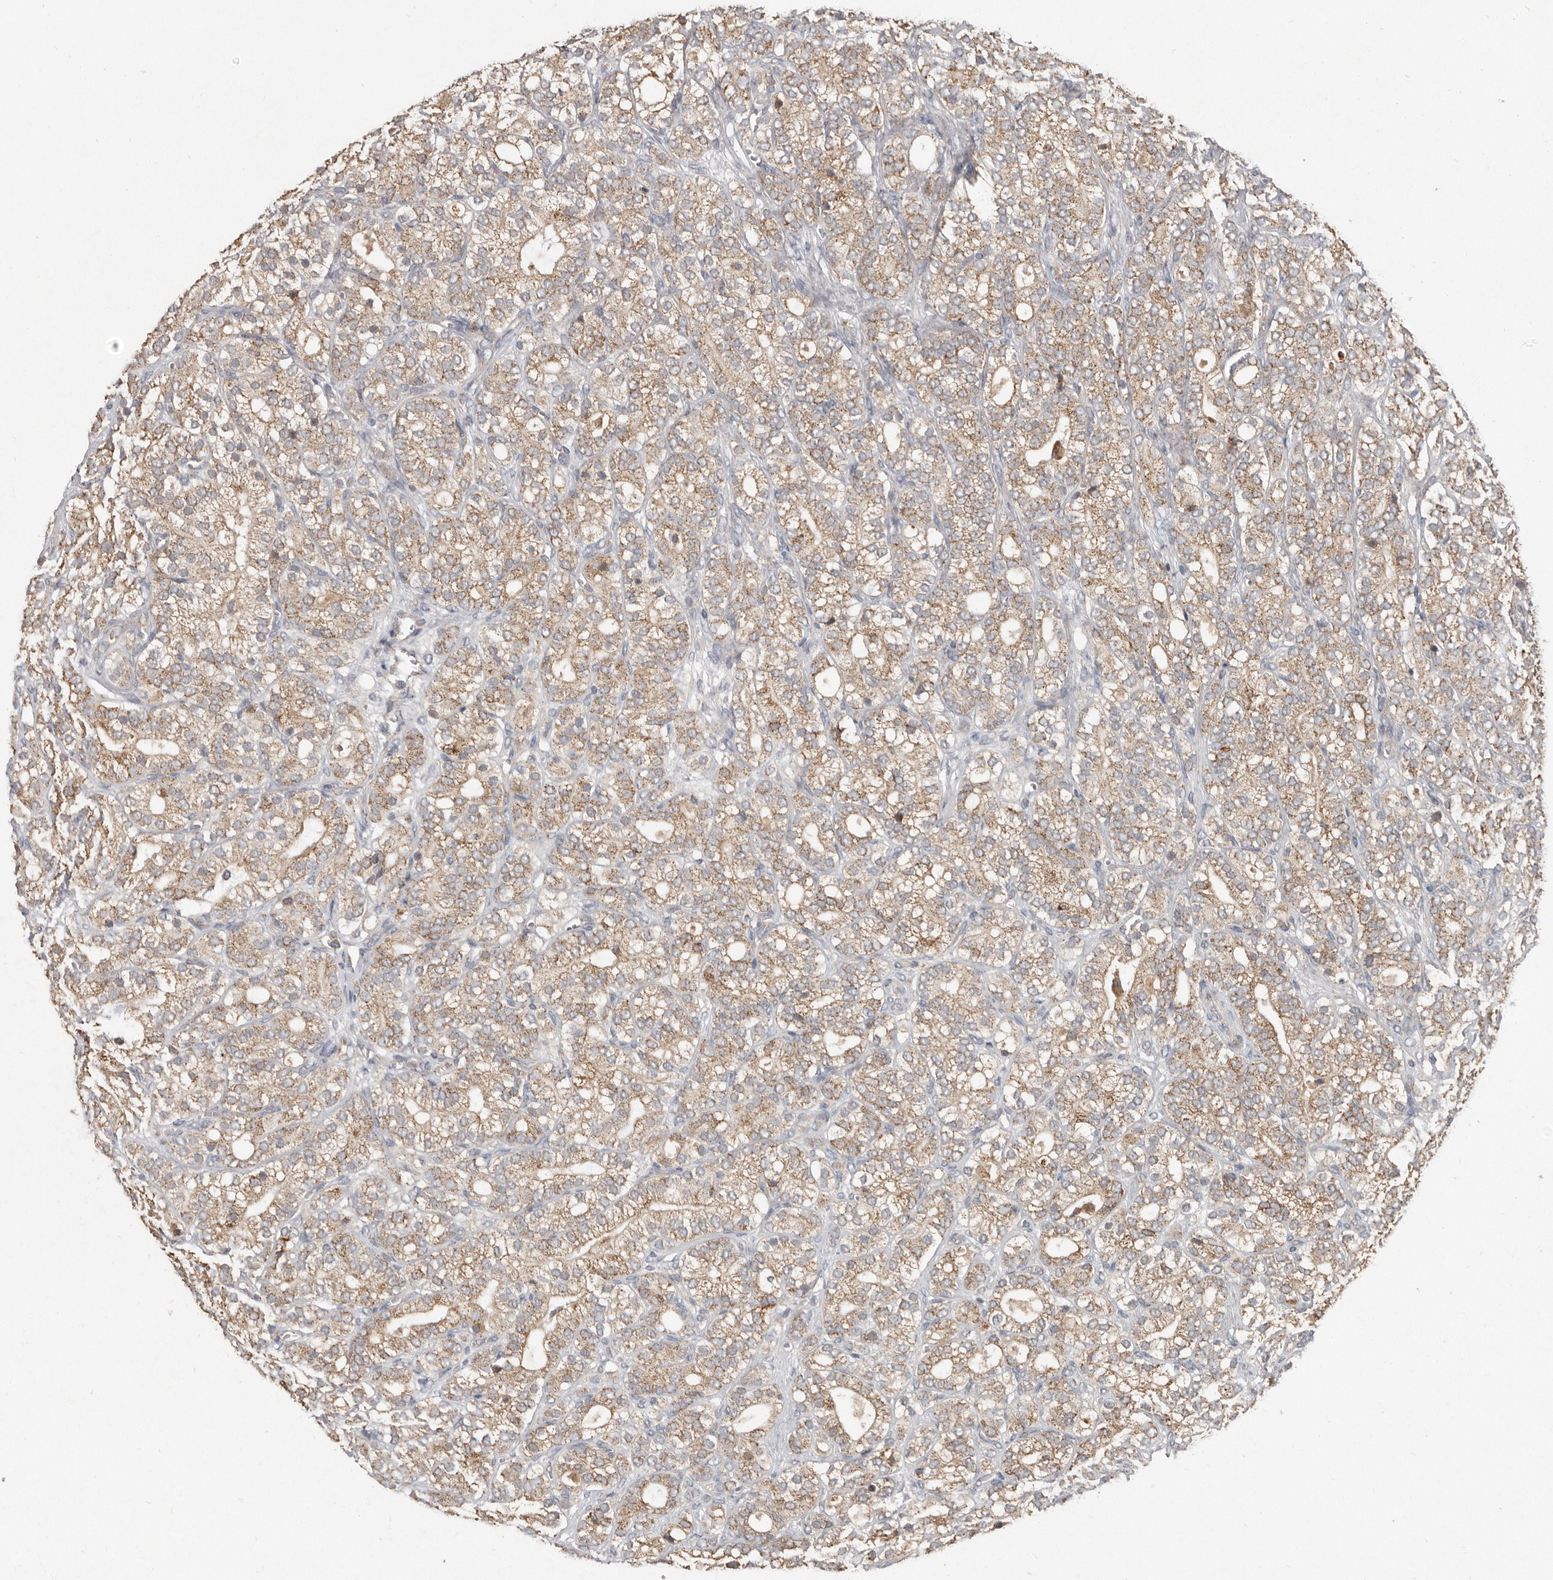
{"staining": {"intensity": "moderate", "quantity": ">75%", "location": "cytoplasmic/membranous"}, "tissue": "prostate cancer", "cell_type": "Tumor cells", "image_type": "cancer", "snomed": [{"axis": "morphology", "description": "Adenocarcinoma, High grade"}, {"axis": "topography", "description": "Prostate"}], "caption": "Immunohistochemistry (IHC) (DAB) staining of human prostate high-grade adenocarcinoma shows moderate cytoplasmic/membranous protein positivity in about >75% of tumor cells.", "gene": "KIF26B", "patient": {"sex": "male", "age": 57}}